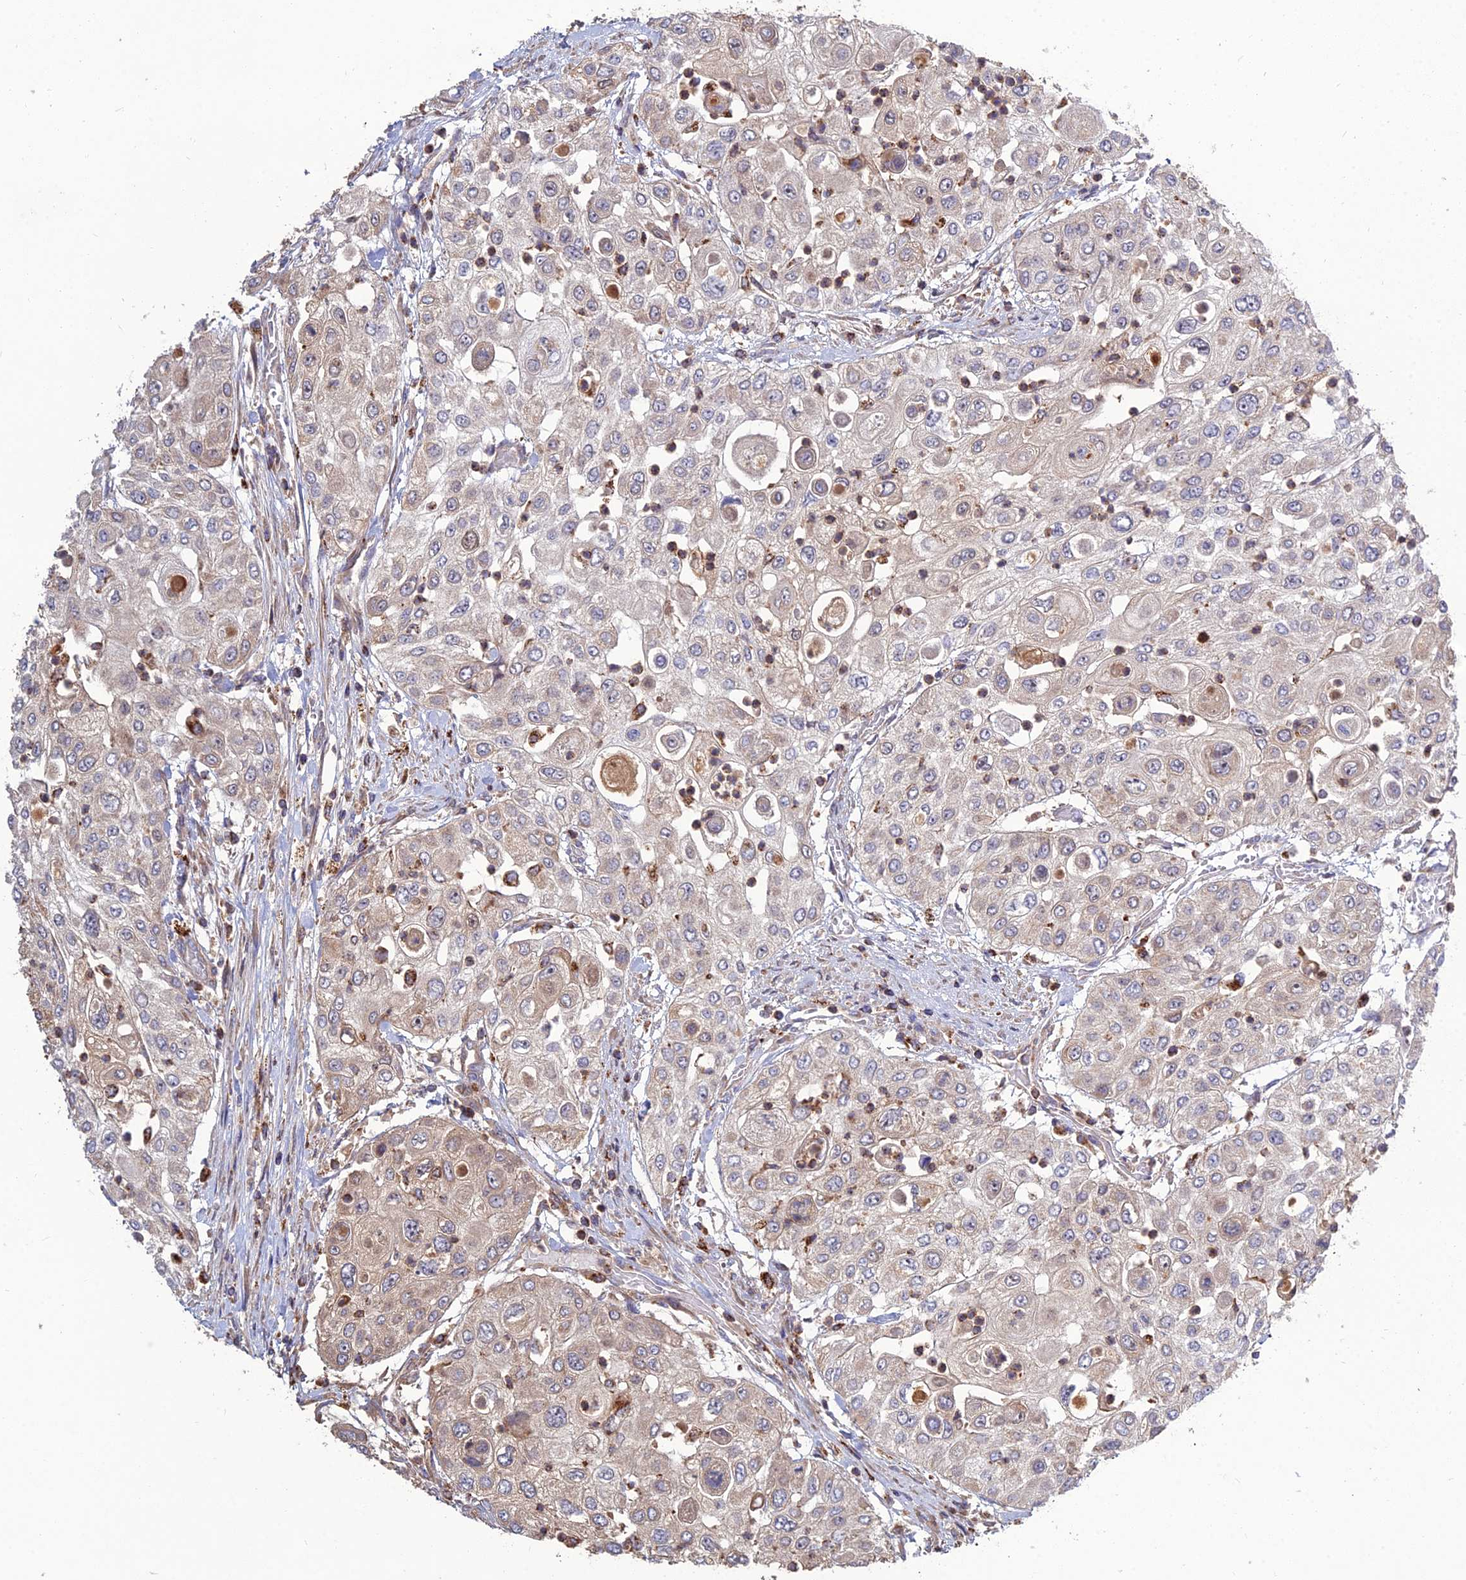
{"staining": {"intensity": "negative", "quantity": "none", "location": "none"}, "tissue": "urothelial cancer", "cell_type": "Tumor cells", "image_type": "cancer", "snomed": [{"axis": "morphology", "description": "Urothelial carcinoma, High grade"}, {"axis": "topography", "description": "Urinary bladder"}], "caption": "Immunohistochemistry (IHC) of human urothelial cancer exhibits no staining in tumor cells.", "gene": "RIC8B", "patient": {"sex": "female", "age": 79}}